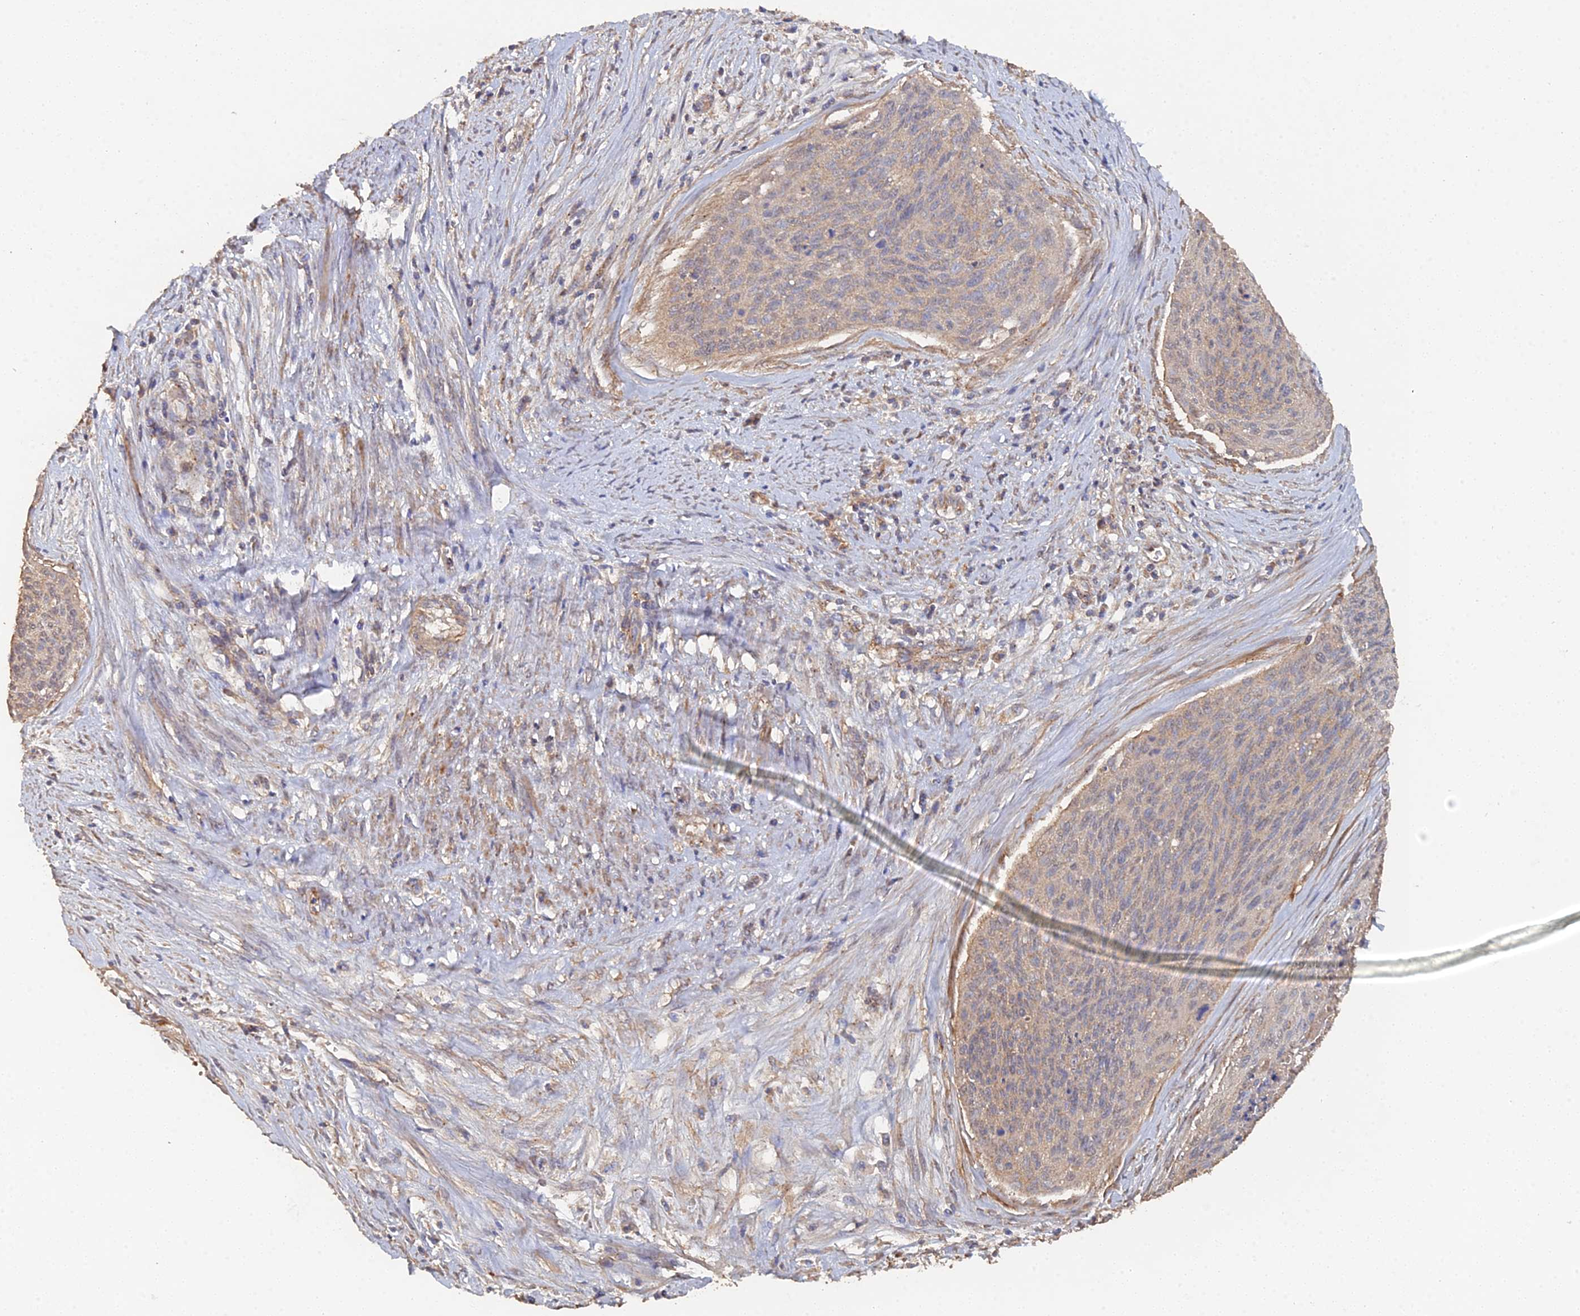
{"staining": {"intensity": "weak", "quantity": ">75%", "location": "cytoplasmic/membranous"}, "tissue": "cervical cancer", "cell_type": "Tumor cells", "image_type": "cancer", "snomed": [{"axis": "morphology", "description": "Squamous cell carcinoma, NOS"}, {"axis": "topography", "description": "Cervix"}], "caption": "Immunohistochemical staining of human cervical cancer displays weak cytoplasmic/membranous protein staining in about >75% of tumor cells.", "gene": "SPANXN4", "patient": {"sex": "female", "age": 55}}